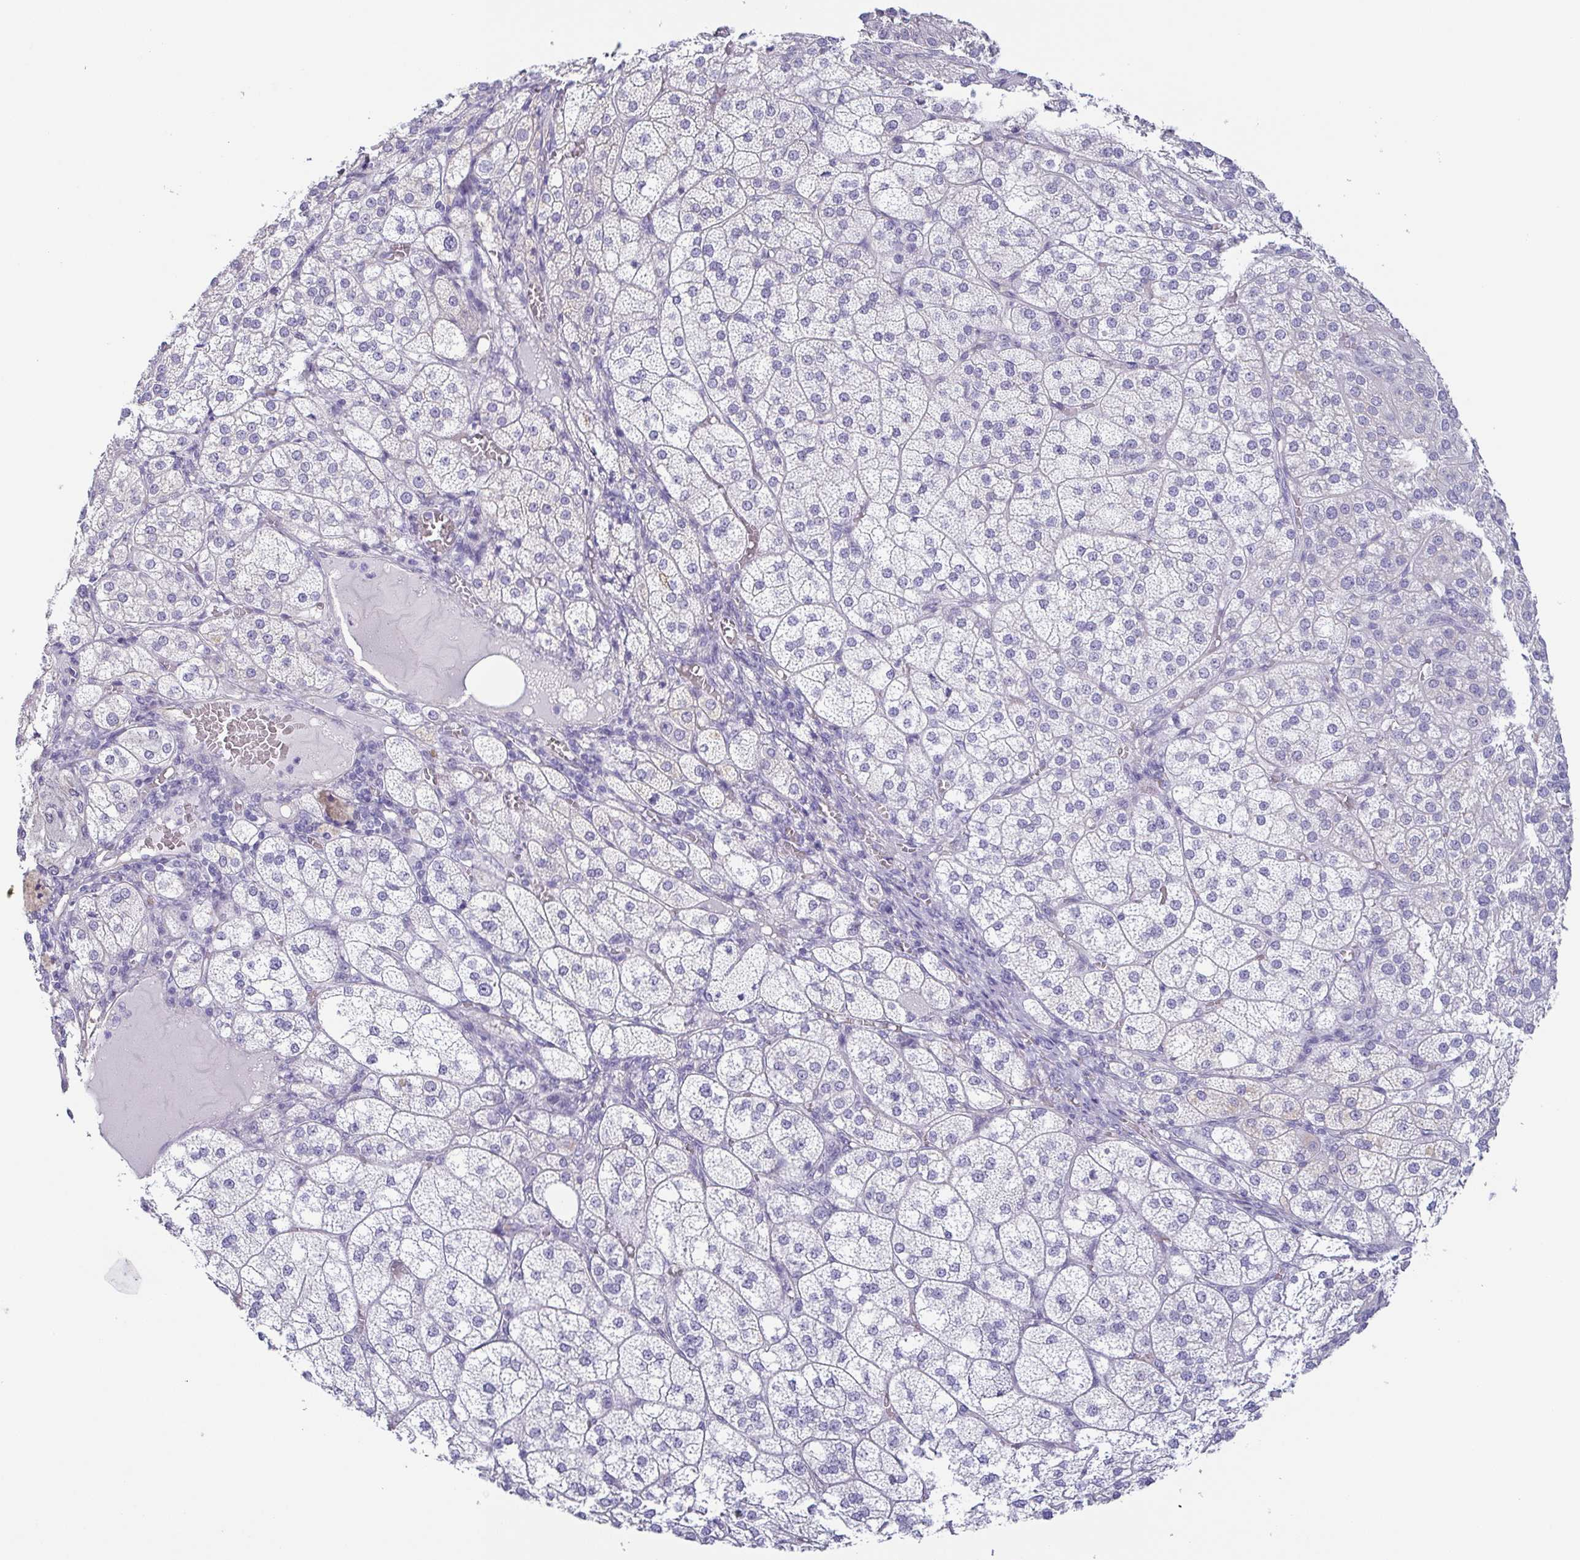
{"staining": {"intensity": "negative", "quantity": "none", "location": "none"}, "tissue": "adrenal gland", "cell_type": "Glandular cells", "image_type": "normal", "snomed": [{"axis": "morphology", "description": "Normal tissue, NOS"}, {"axis": "topography", "description": "Adrenal gland"}], "caption": "An image of human adrenal gland is negative for staining in glandular cells. Brightfield microscopy of immunohistochemistry stained with DAB (brown) and hematoxylin (blue), captured at high magnification.", "gene": "ENSG00000275778", "patient": {"sex": "female", "age": 60}}